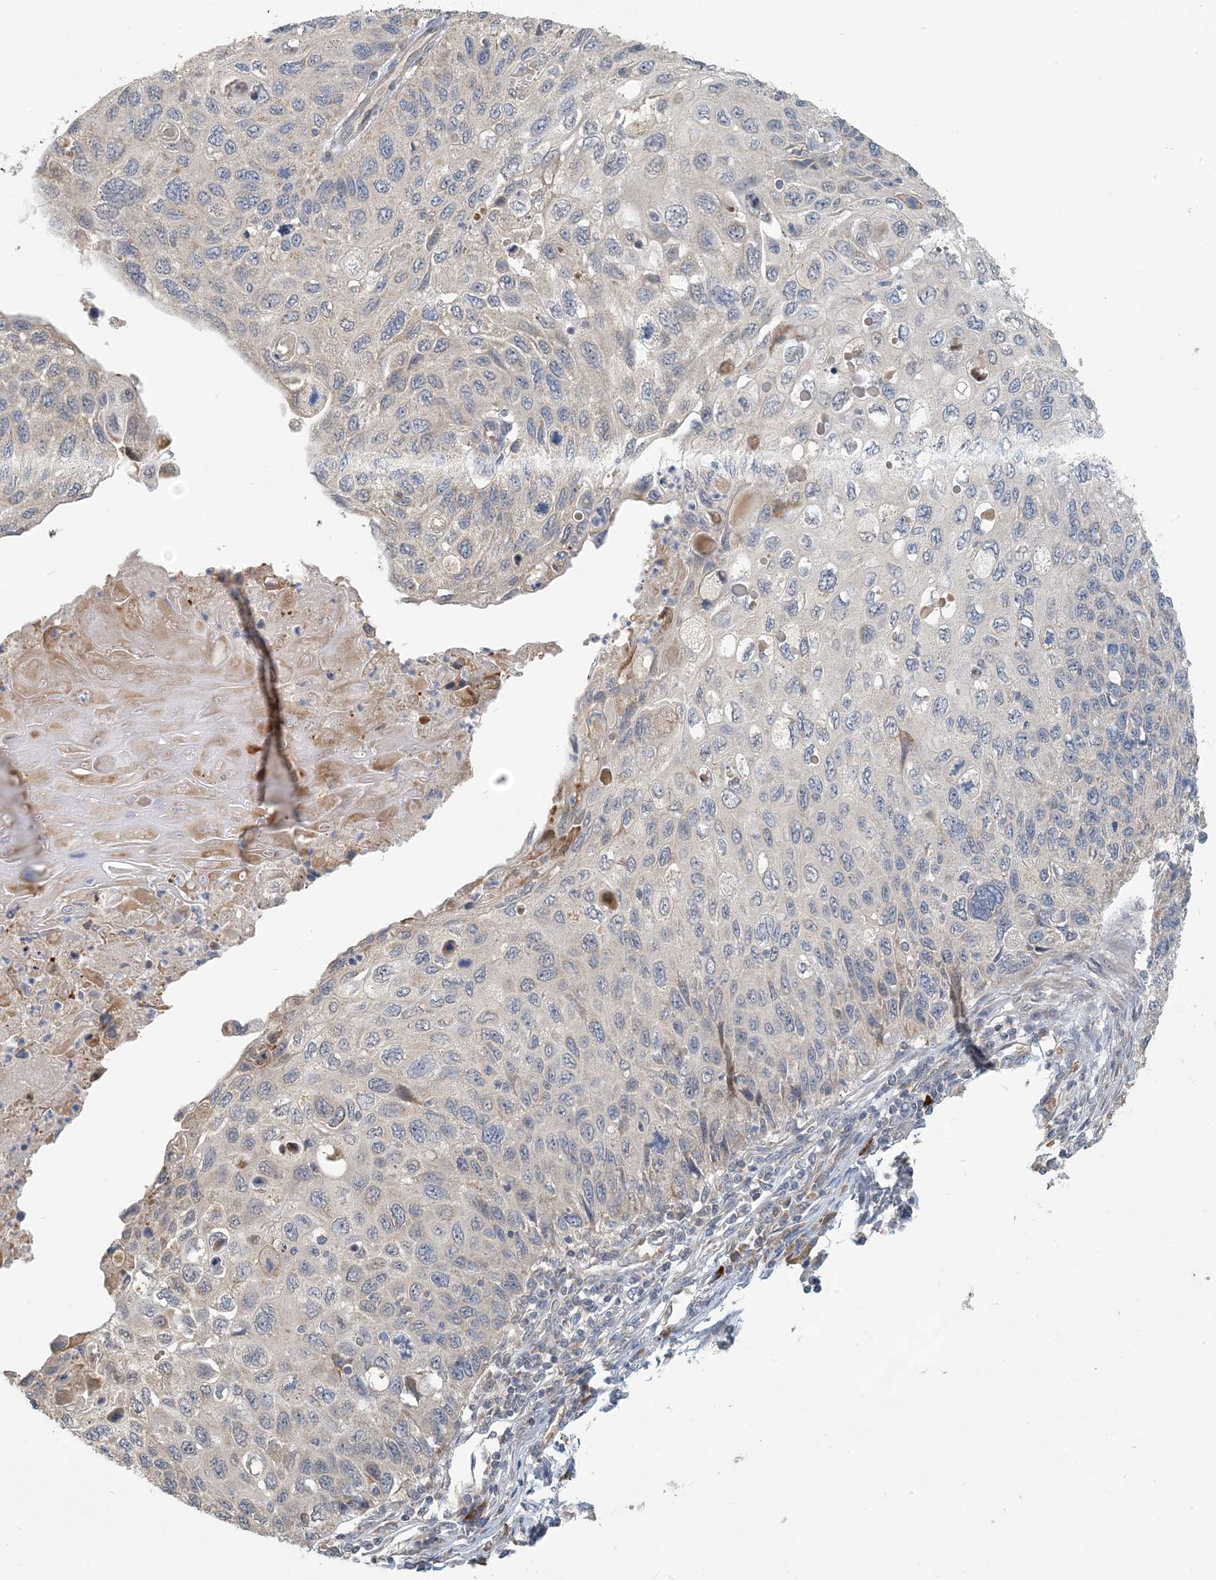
{"staining": {"intensity": "negative", "quantity": "none", "location": "none"}, "tissue": "cervical cancer", "cell_type": "Tumor cells", "image_type": "cancer", "snomed": [{"axis": "morphology", "description": "Squamous cell carcinoma, NOS"}, {"axis": "topography", "description": "Cervix"}], "caption": "Tumor cells show no significant staining in cervical cancer (squamous cell carcinoma).", "gene": "PUSL1", "patient": {"sex": "female", "age": 70}}